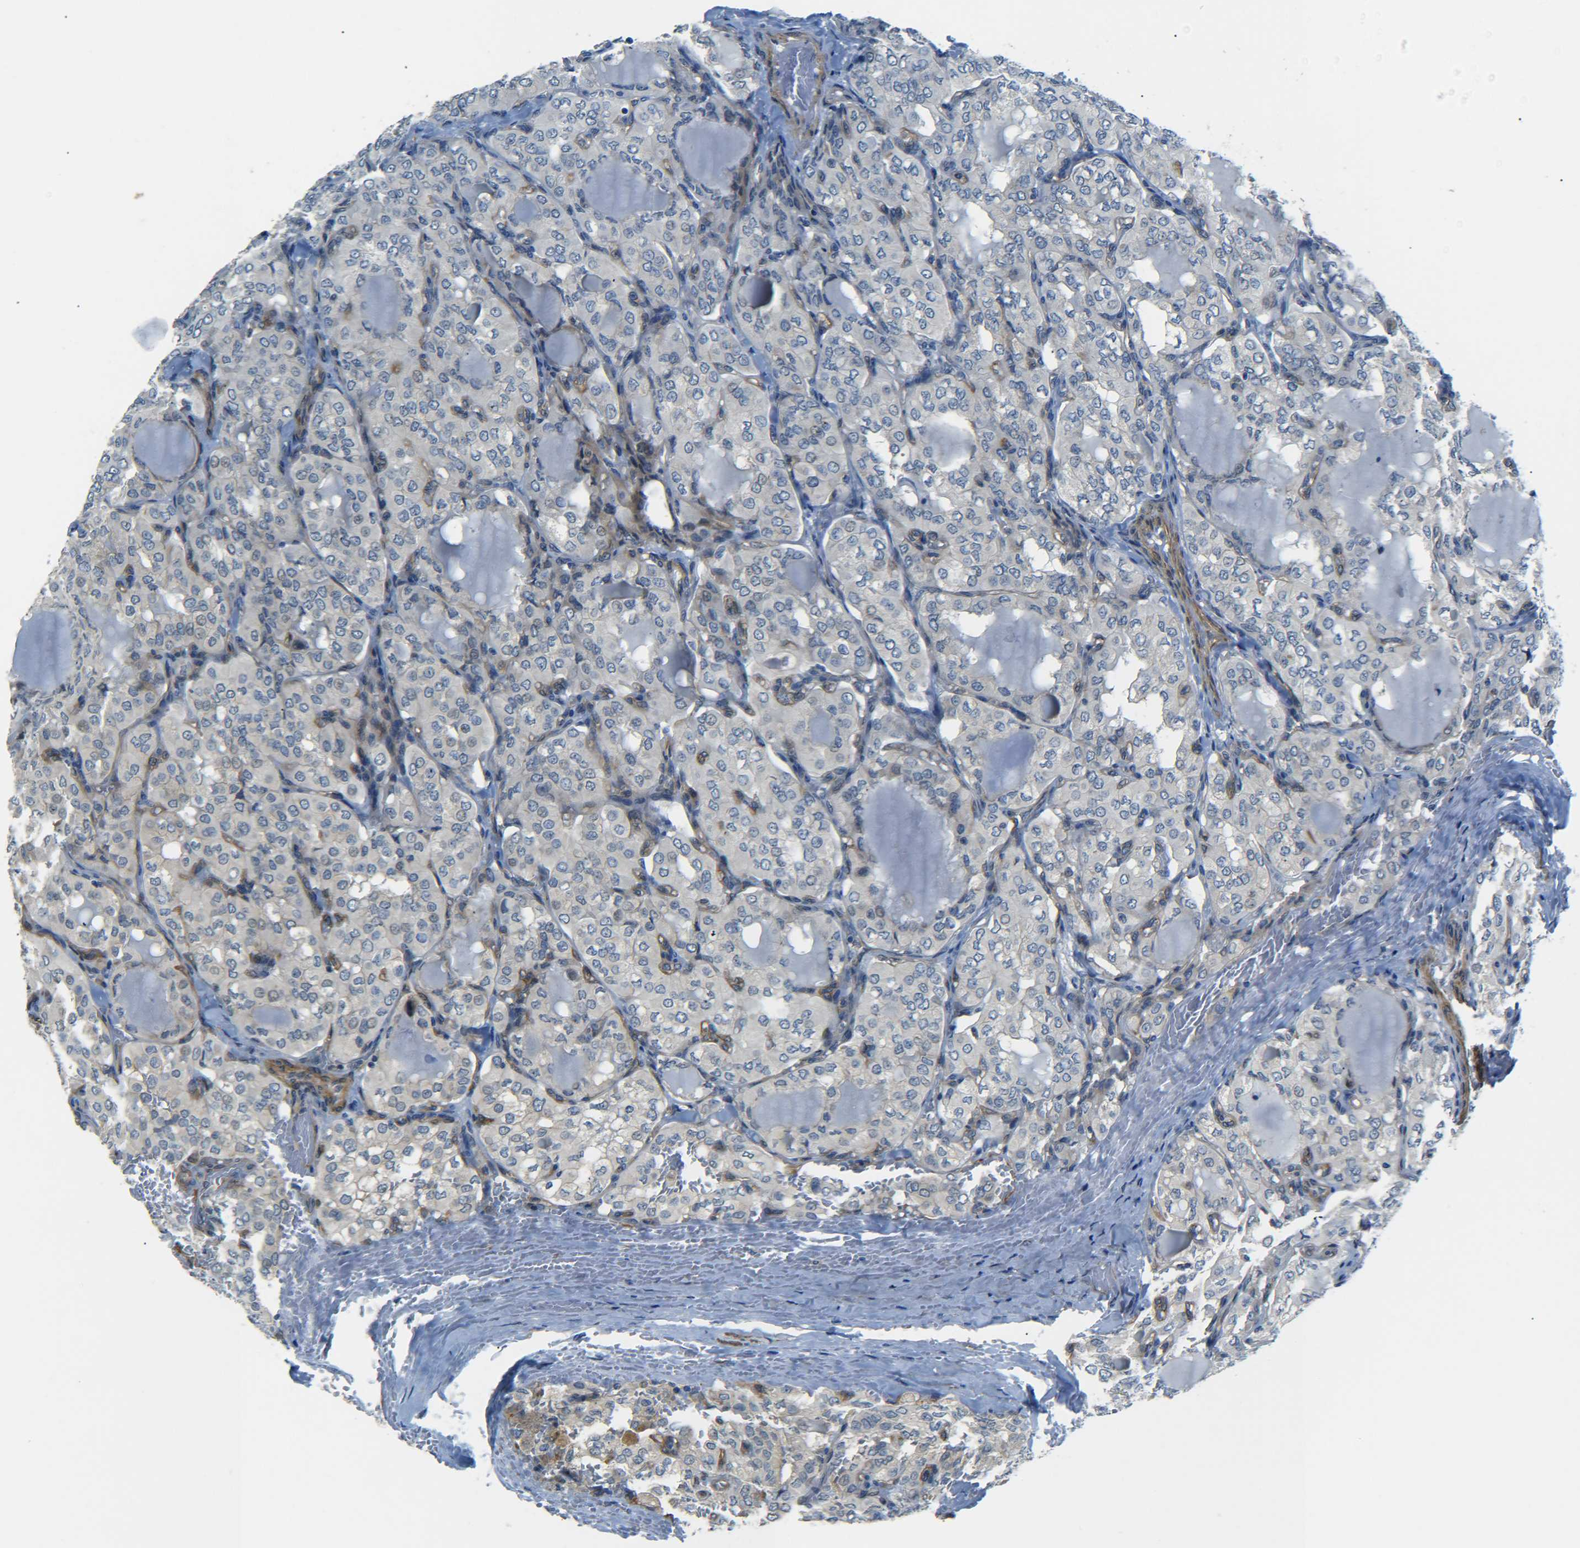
{"staining": {"intensity": "negative", "quantity": "none", "location": "none"}, "tissue": "thyroid cancer", "cell_type": "Tumor cells", "image_type": "cancer", "snomed": [{"axis": "morphology", "description": "Papillary adenocarcinoma, NOS"}, {"axis": "topography", "description": "Thyroid gland"}], "caption": "IHC of human thyroid cancer reveals no staining in tumor cells.", "gene": "MEIS1", "patient": {"sex": "male", "age": 20}}